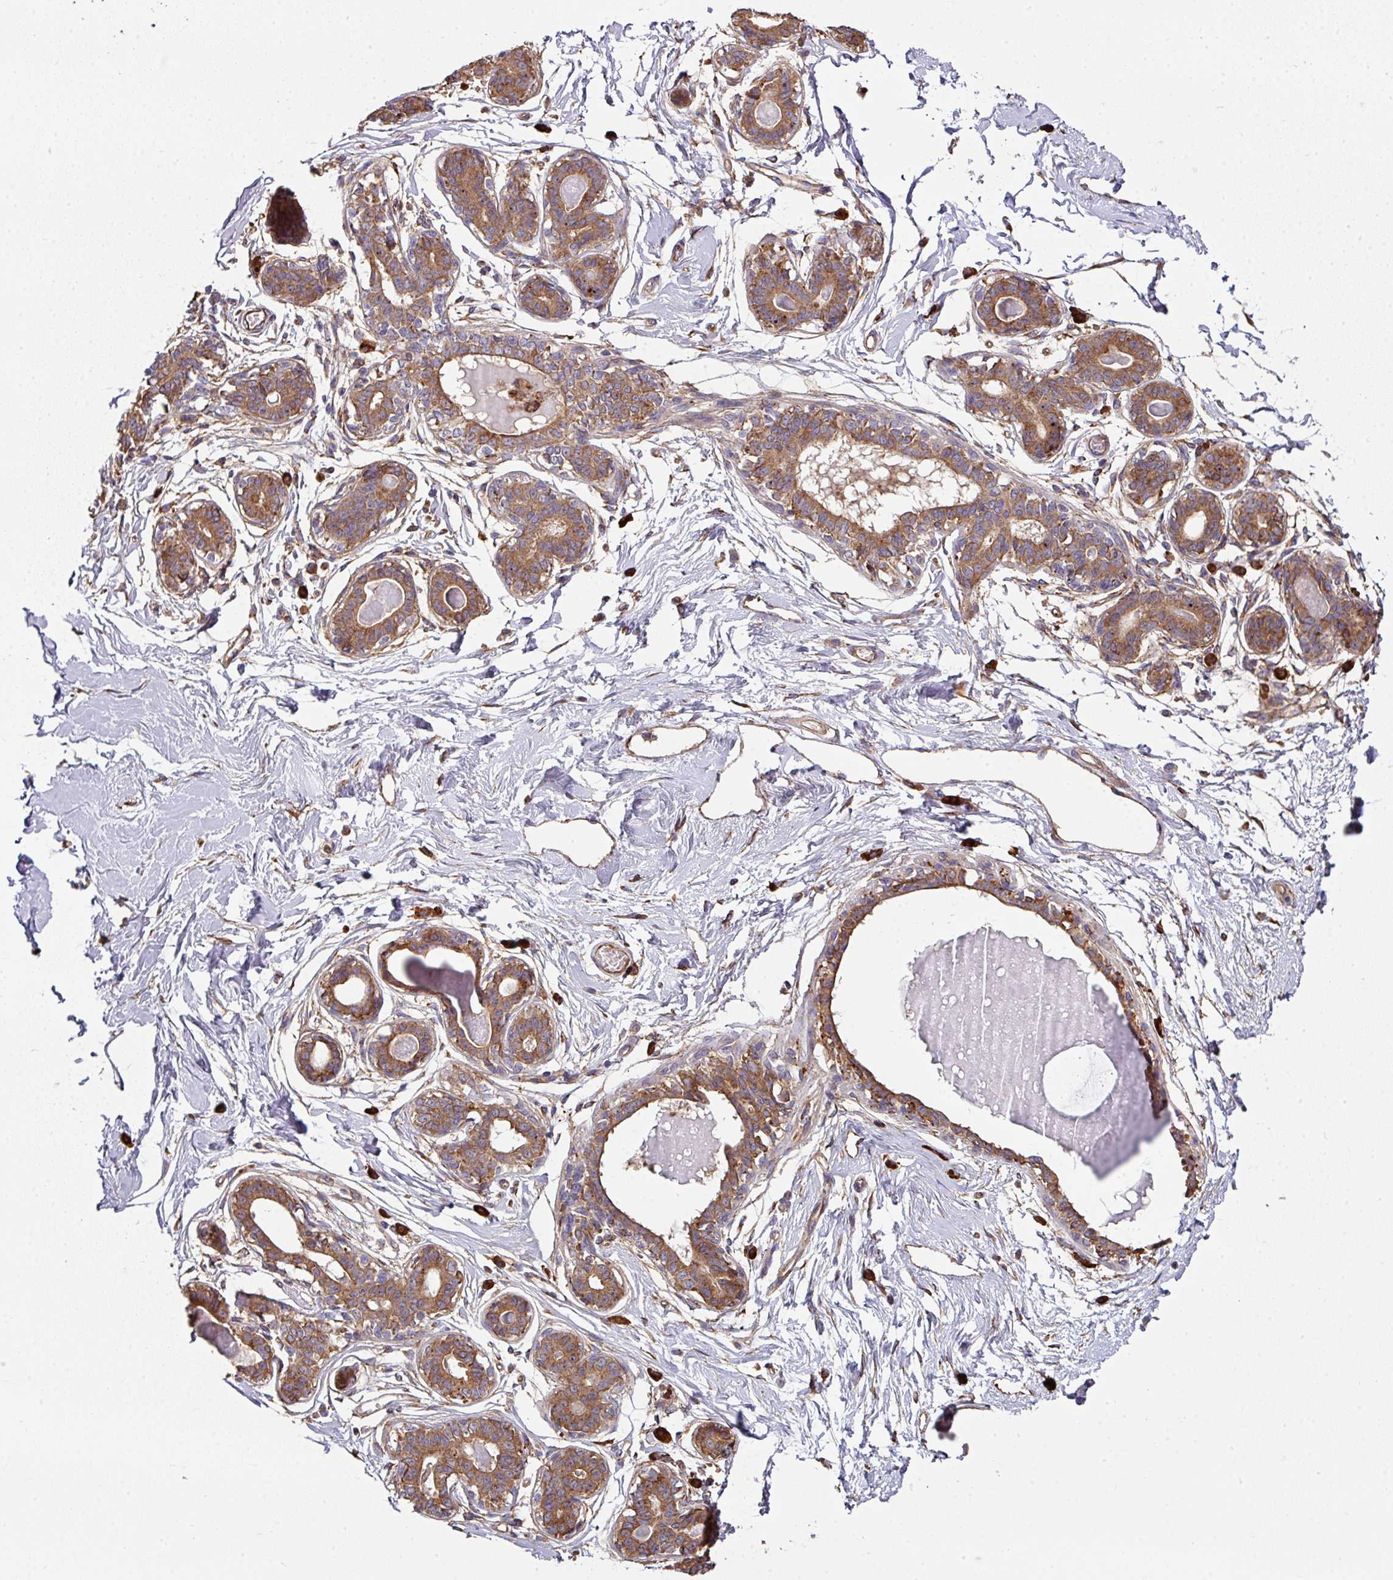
{"staining": {"intensity": "moderate", "quantity": ">75%", "location": "cytoplasmic/membranous"}, "tissue": "breast", "cell_type": "Adipocytes", "image_type": "normal", "snomed": [{"axis": "morphology", "description": "Normal tissue, NOS"}, {"axis": "topography", "description": "Breast"}], "caption": "Approximately >75% of adipocytes in benign breast show moderate cytoplasmic/membranous protein positivity as visualized by brown immunohistochemical staining.", "gene": "FAT4", "patient": {"sex": "female", "age": 45}}